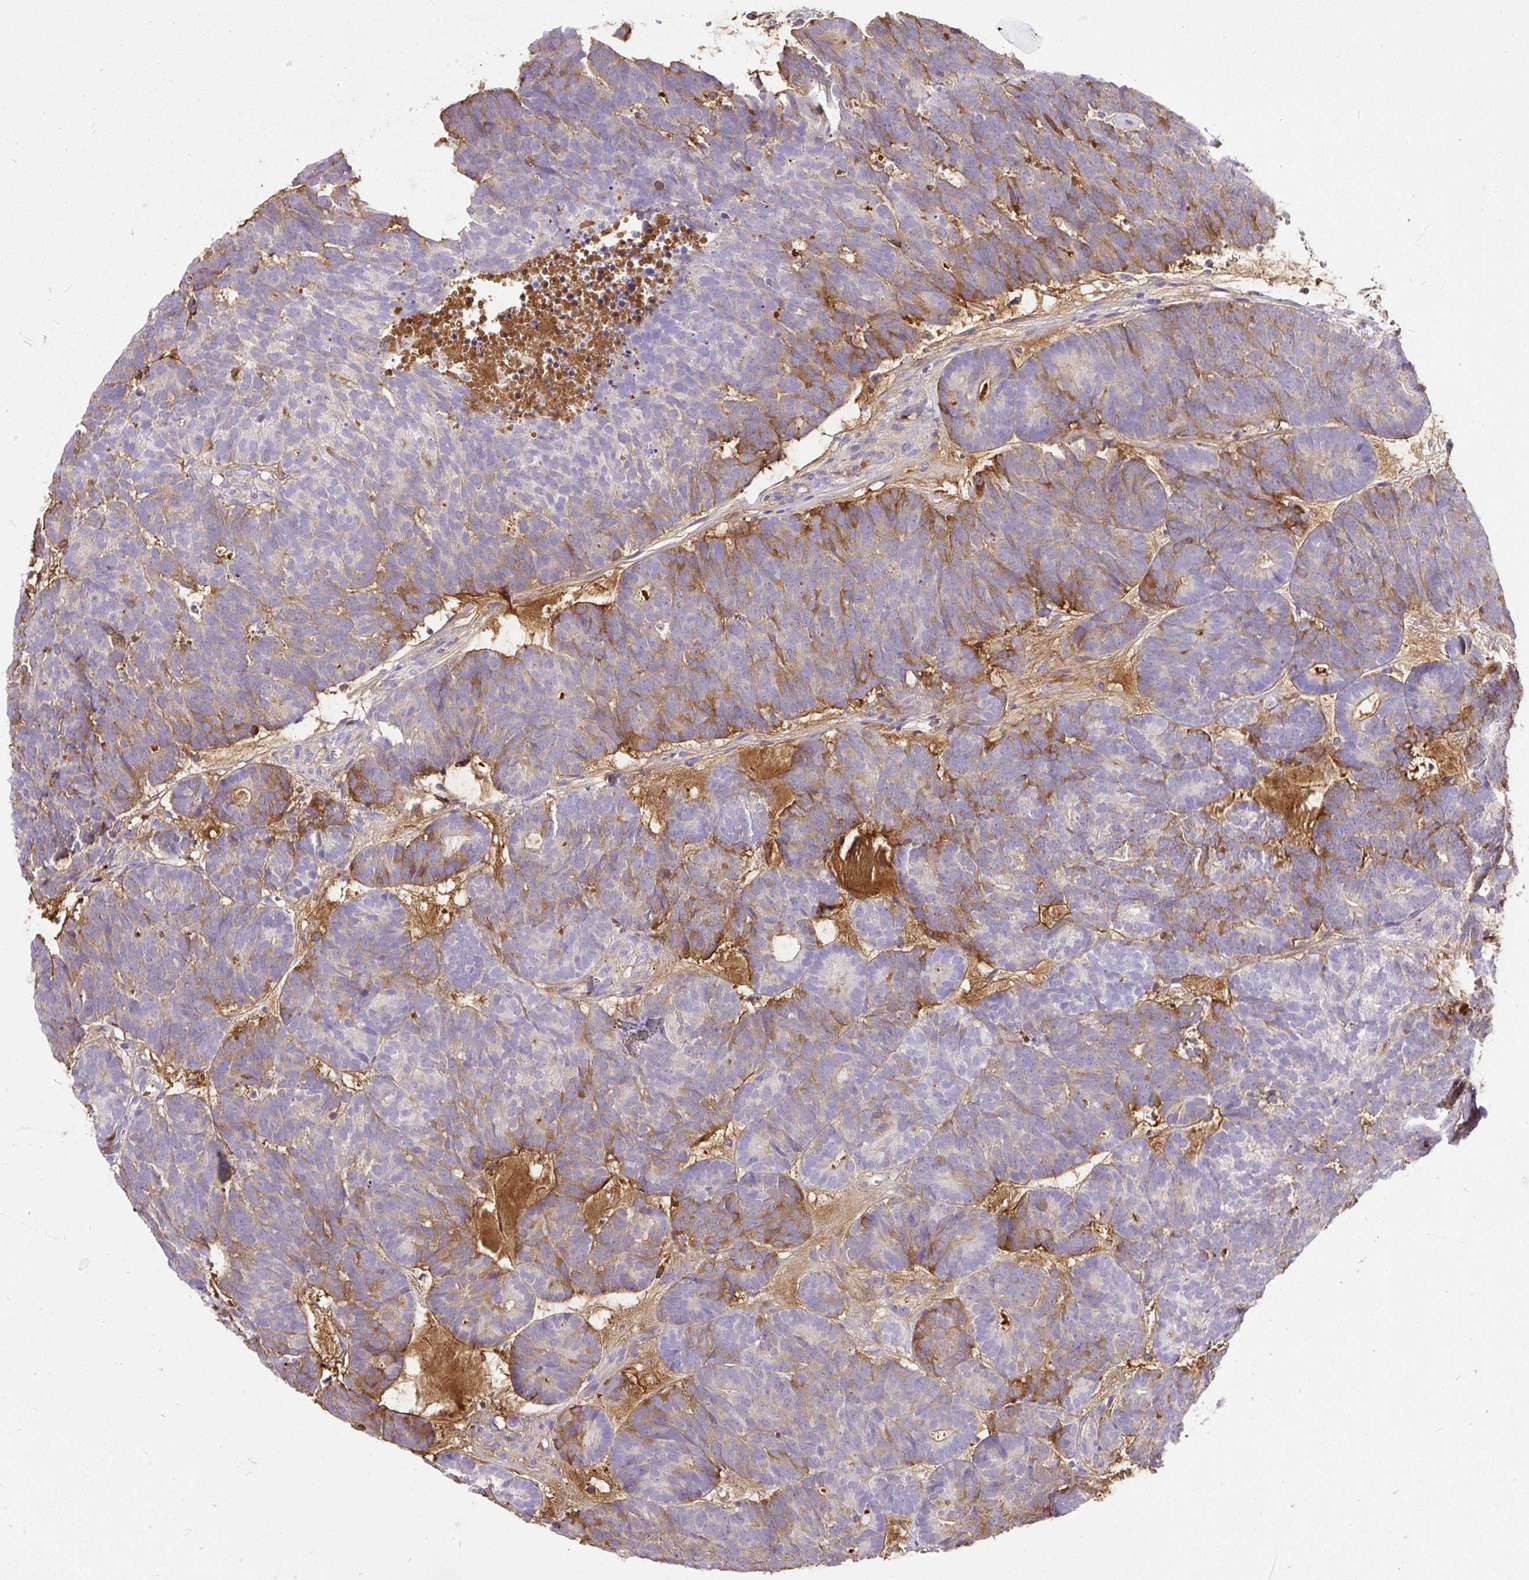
{"staining": {"intensity": "moderate", "quantity": ">75%", "location": "cytoplasmic/membranous"}, "tissue": "head and neck cancer", "cell_type": "Tumor cells", "image_type": "cancer", "snomed": [{"axis": "morphology", "description": "Adenocarcinoma, NOS"}, {"axis": "topography", "description": "Head-Neck"}], "caption": "Moderate cytoplasmic/membranous expression for a protein is identified in about >75% of tumor cells of head and neck adenocarcinoma using immunohistochemistry (IHC).", "gene": "CLEC3B", "patient": {"sex": "female", "age": 81}}